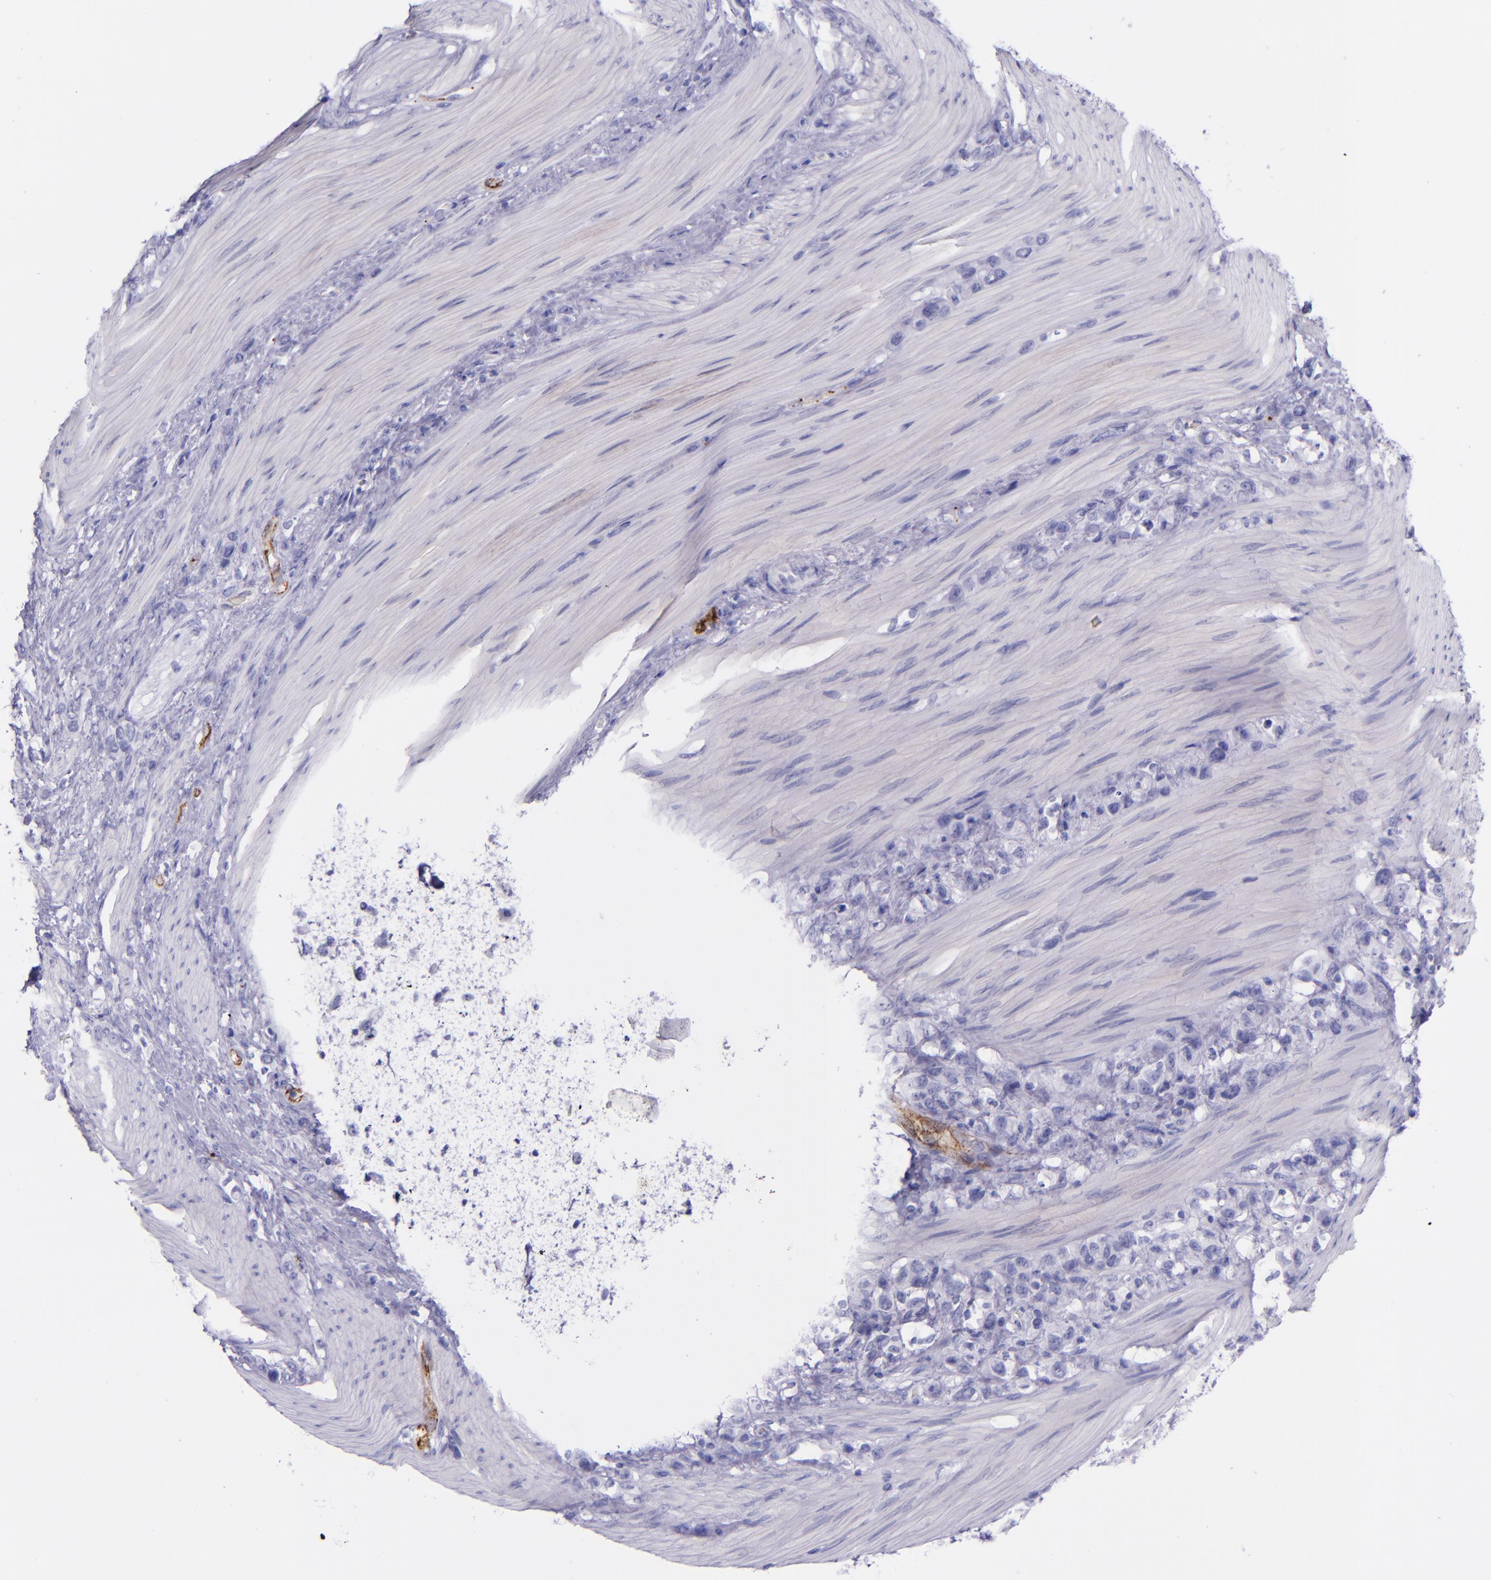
{"staining": {"intensity": "negative", "quantity": "none", "location": "none"}, "tissue": "stomach cancer", "cell_type": "Tumor cells", "image_type": "cancer", "snomed": [{"axis": "morphology", "description": "Normal tissue, NOS"}, {"axis": "morphology", "description": "Adenocarcinoma, NOS"}, {"axis": "morphology", "description": "Adenocarcinoma, High grade"}, {"axis": "topography", "description": "Stomach, upper"}, {"axis": "topography", "description": "Stomach"}], "caption": "A photomicrograph of stomach cancer (adenocarcinoma) stained for a protein displays no brown staining in tumor cells.", "gene": "SELE", "patient": {"sex": "female", "age": 65}}